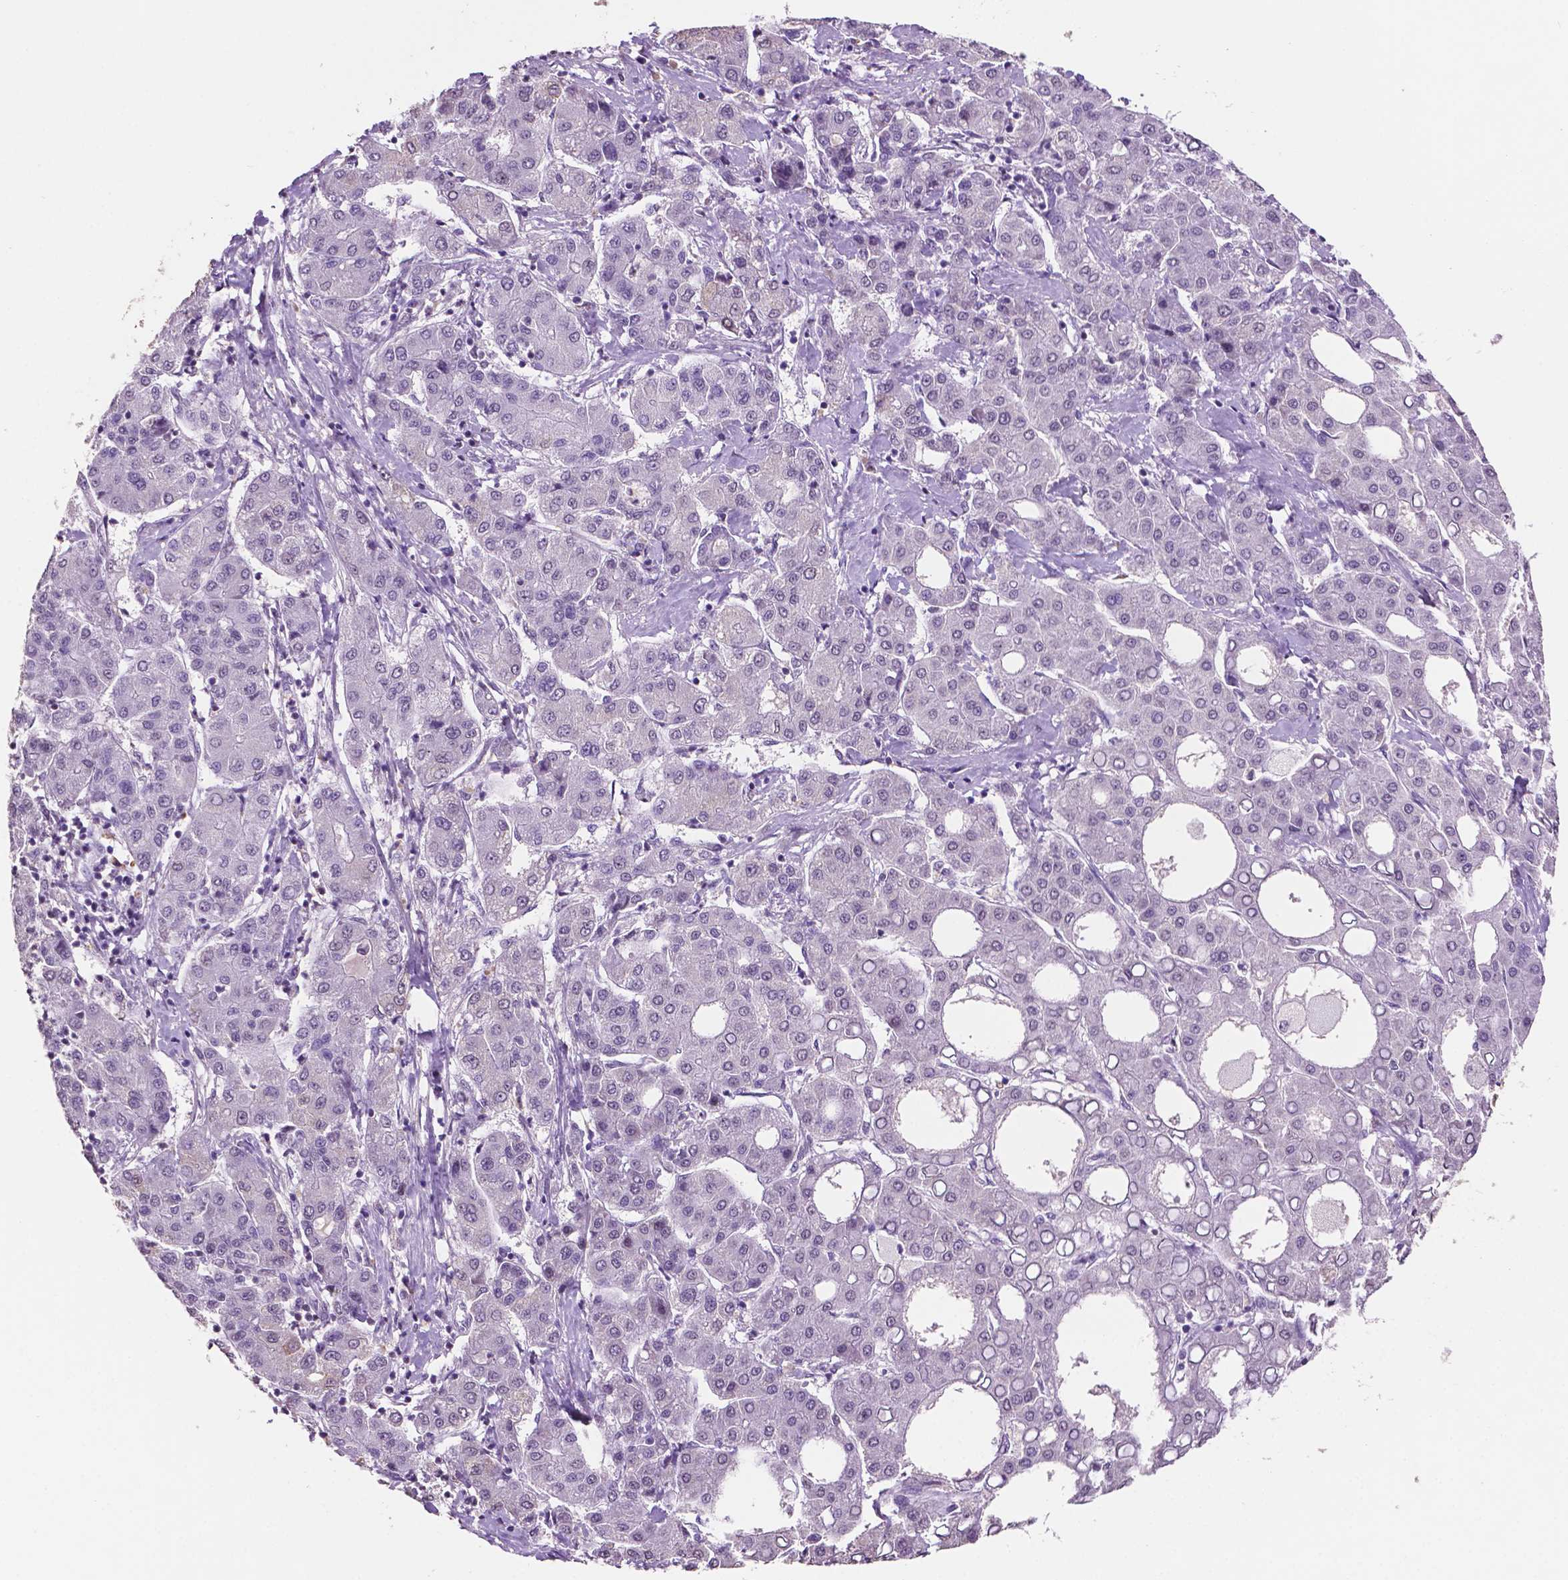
{"staining": {"intensity": "negative", "quantity": "none", "location": "none"}, "tissue": "liver cancer", "cell_type": "Tumor cells", "image_type": "cancer", "snomed": [{"axis": "morphology", "description": "Carcinoma, Hepatocellular, NOS"}, {"axis": "topography", "description": "Liver"}], "caption": "High power microscopy micrograph of an immunohistochemistry photomicrograph of hepatocellular carcinoma (liver), revealing no significant expression in tumor cells.", "gene": "PTPN6", "patient": {"sex": "male", "age": 65}}